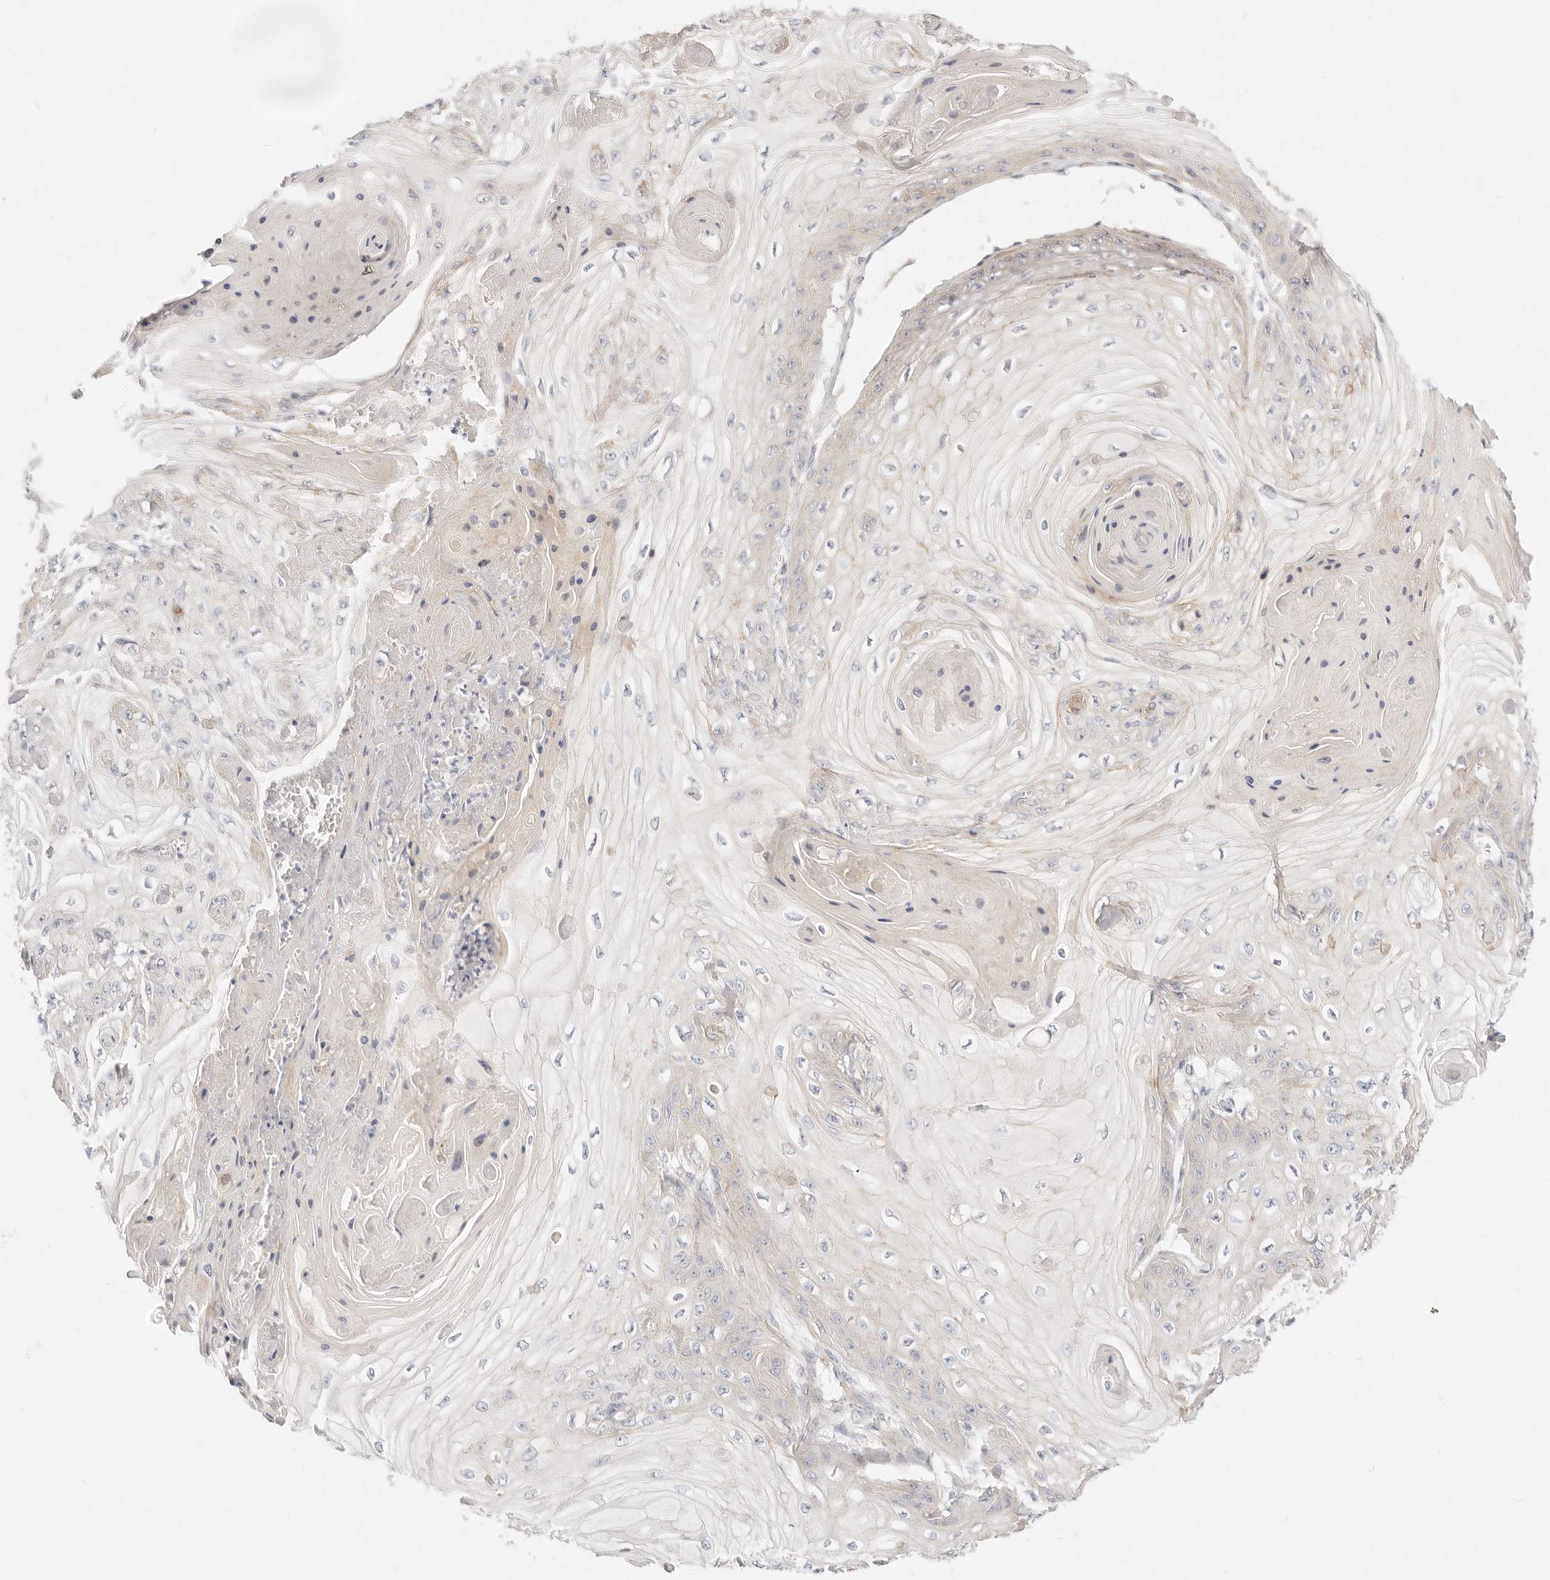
{"staining": {"intensity": "negative", "quantity": "none", "location": "none"}, "tissue": "skin cancer", "cell_type": "Tumor cells", "image_type": "cancer", "snomed": [{"axis": "morphology", "description": "Squamous cell carcinoma, NOS"}, {"axis": "topography", "description": "Skin"}], "caption": "IHC image of skin squamous cell carcinoma stained for a protein (brown), which demonstrates no staining in tumor cells.", "gene": "UBXN10", "patient": {"sex": "male", "age": 74}}